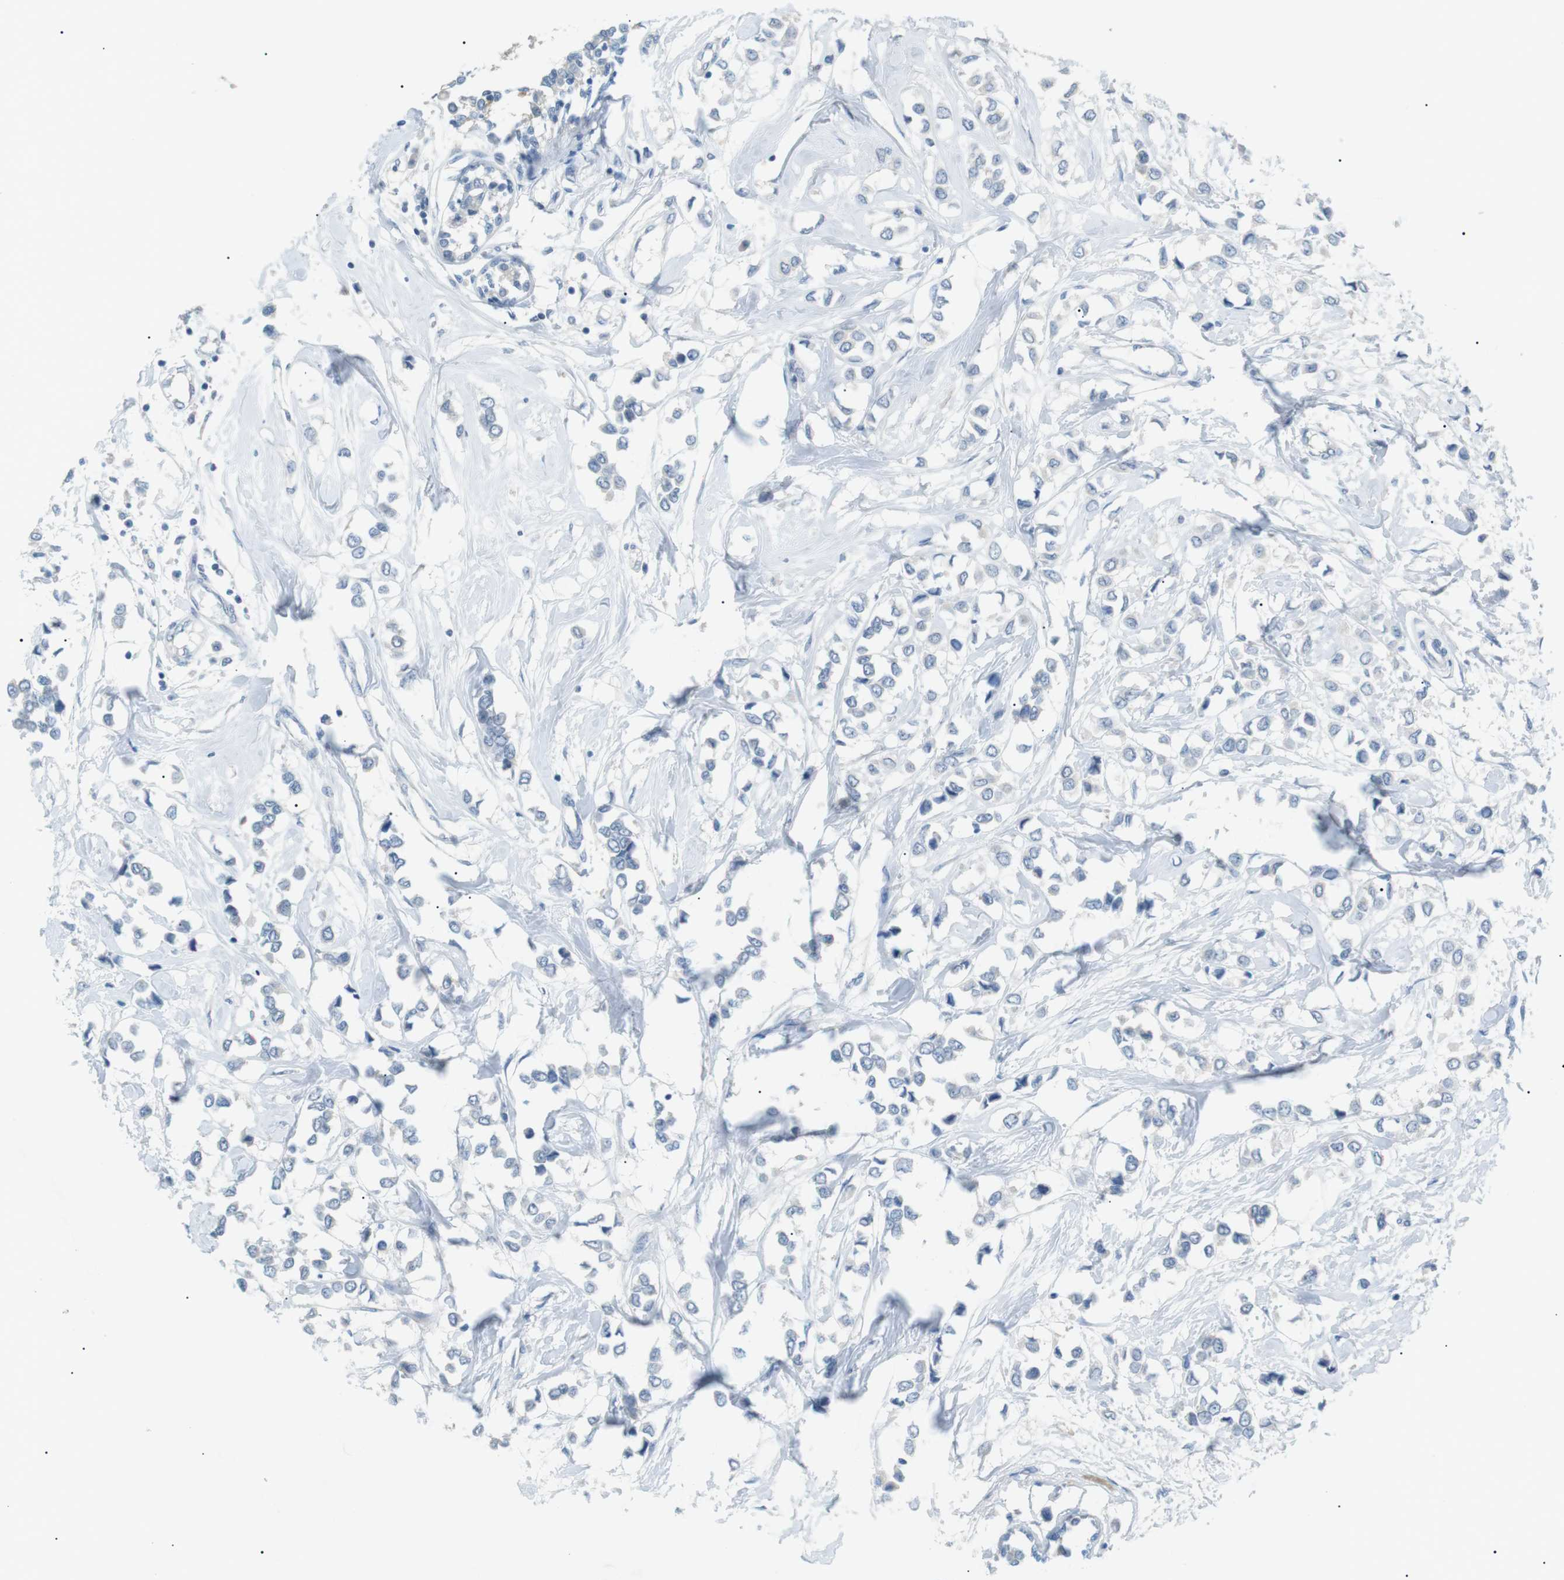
{"staining": {"intensity": "negative", "quantity": "none", "location": "none"}, "tissue": "breast cancer", "cell_type": "Tumor cells", "image_type": "cancer", "snomed": [{"axis": "morphology", "description": "Lobular carcinoma"}, {"axis": "topography", "description": "Breast"}], "caption": "An IHC image of breast lobular carcinoma is shown. There is no staining in tumor cells of breast lobular carcinoma. (DAB immunohistochemistry, high magnification).", "gene": "CDH26", "patient": {"sex": "female", "age": 51}}